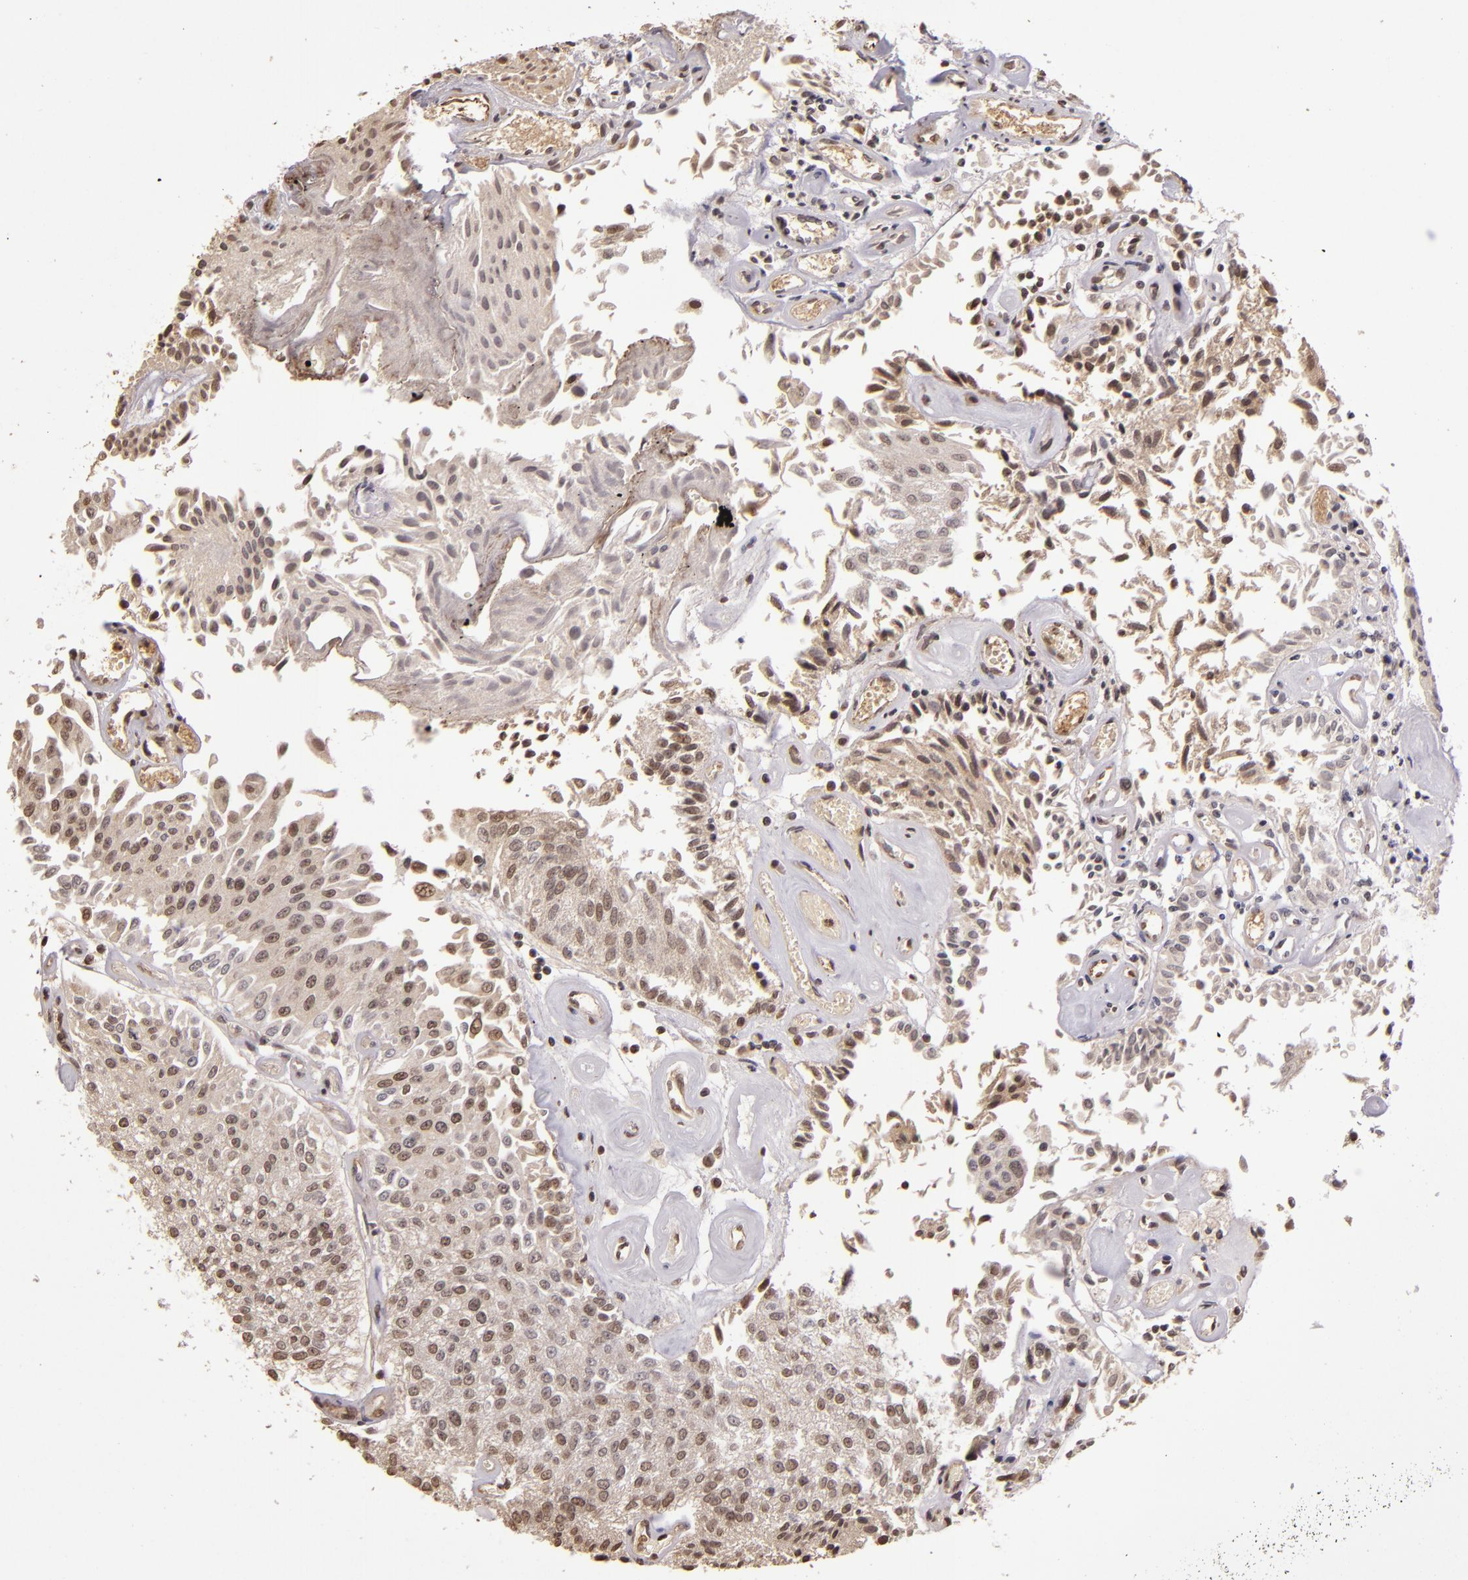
{"staining": {"intensity": "weak", "quantity": ">75%", "location": "cytoplasmic/membranous,nuclear"}, "tissue": "urothelial cancer", "cell_type": "Tumor cells", "image_type": "cancer", "snomed": [{"axis": "morphology", "description": "Urothelial carcinoma, Low grade"}, {"axis": "topography", "description": "Urinary bladder"}], "caption": "Immunohistochemical staining of urothelial cancer shows low levels of weak cytoplasmic/membranous and nuclear protein expression in approximately >75% of tumor cells.", "gene": "CUL1", "patient": {"sex": "male", "age": 86}}